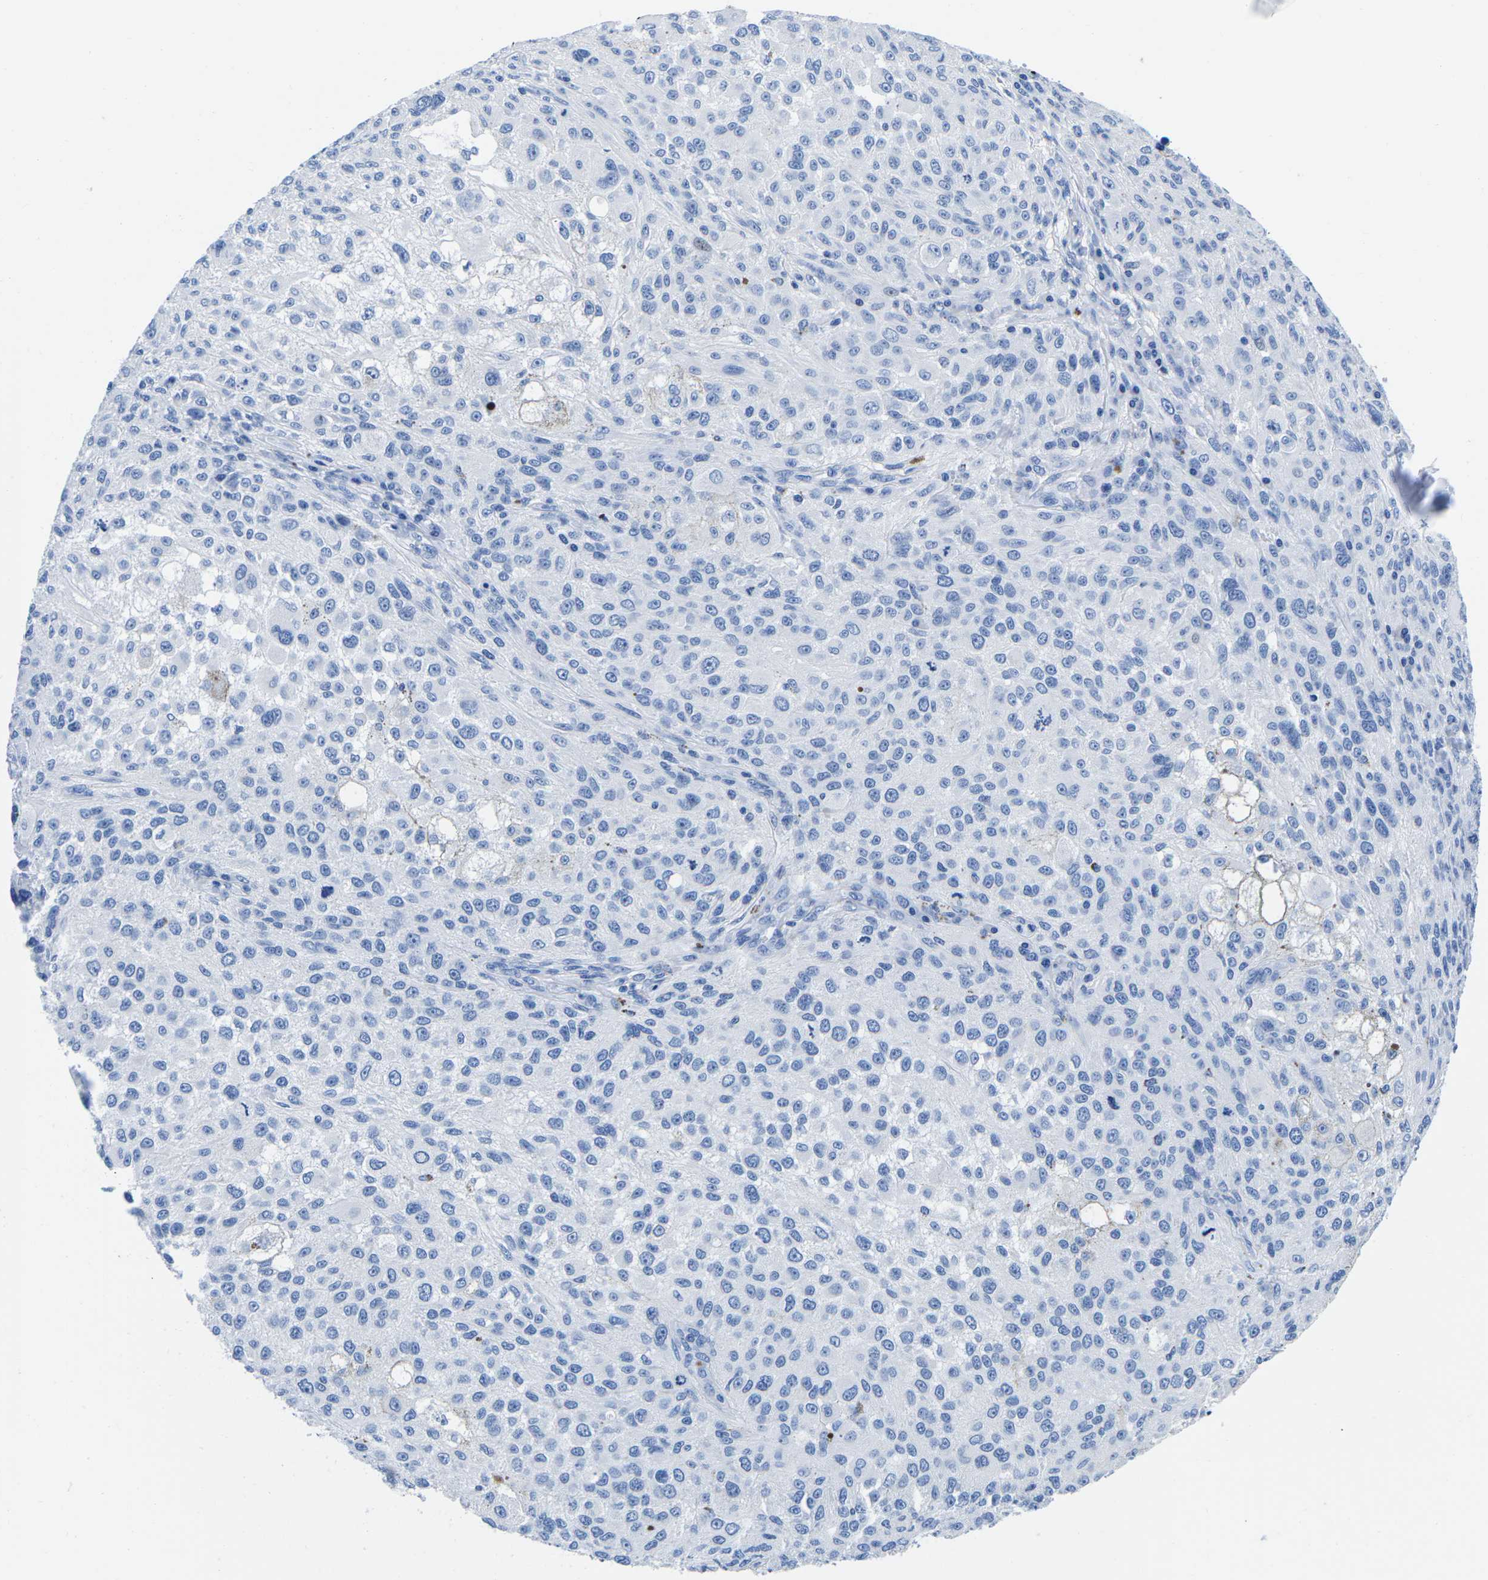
{"staining": {"intensity": "negative", "quantity": "none", "location": "none"}, "tissue": "melanoma", "cell_type": "Tumor cells", "image_type": "cancer", "snomed": [{"axis": "morphology", "description": "Necrosis, NOS"}, {"axis": "morphology", "description": "Malignant melanoma, NOS"}, {"axis": "topography", "description": "Skin"}], "caption": "This is a photomicrograph of immunohistochemistry staining of malignant melanoma, which shows no positivity in tumor cells.", "gene": "CYP1A2", "patient": {"sex": "female", "age": 87}}